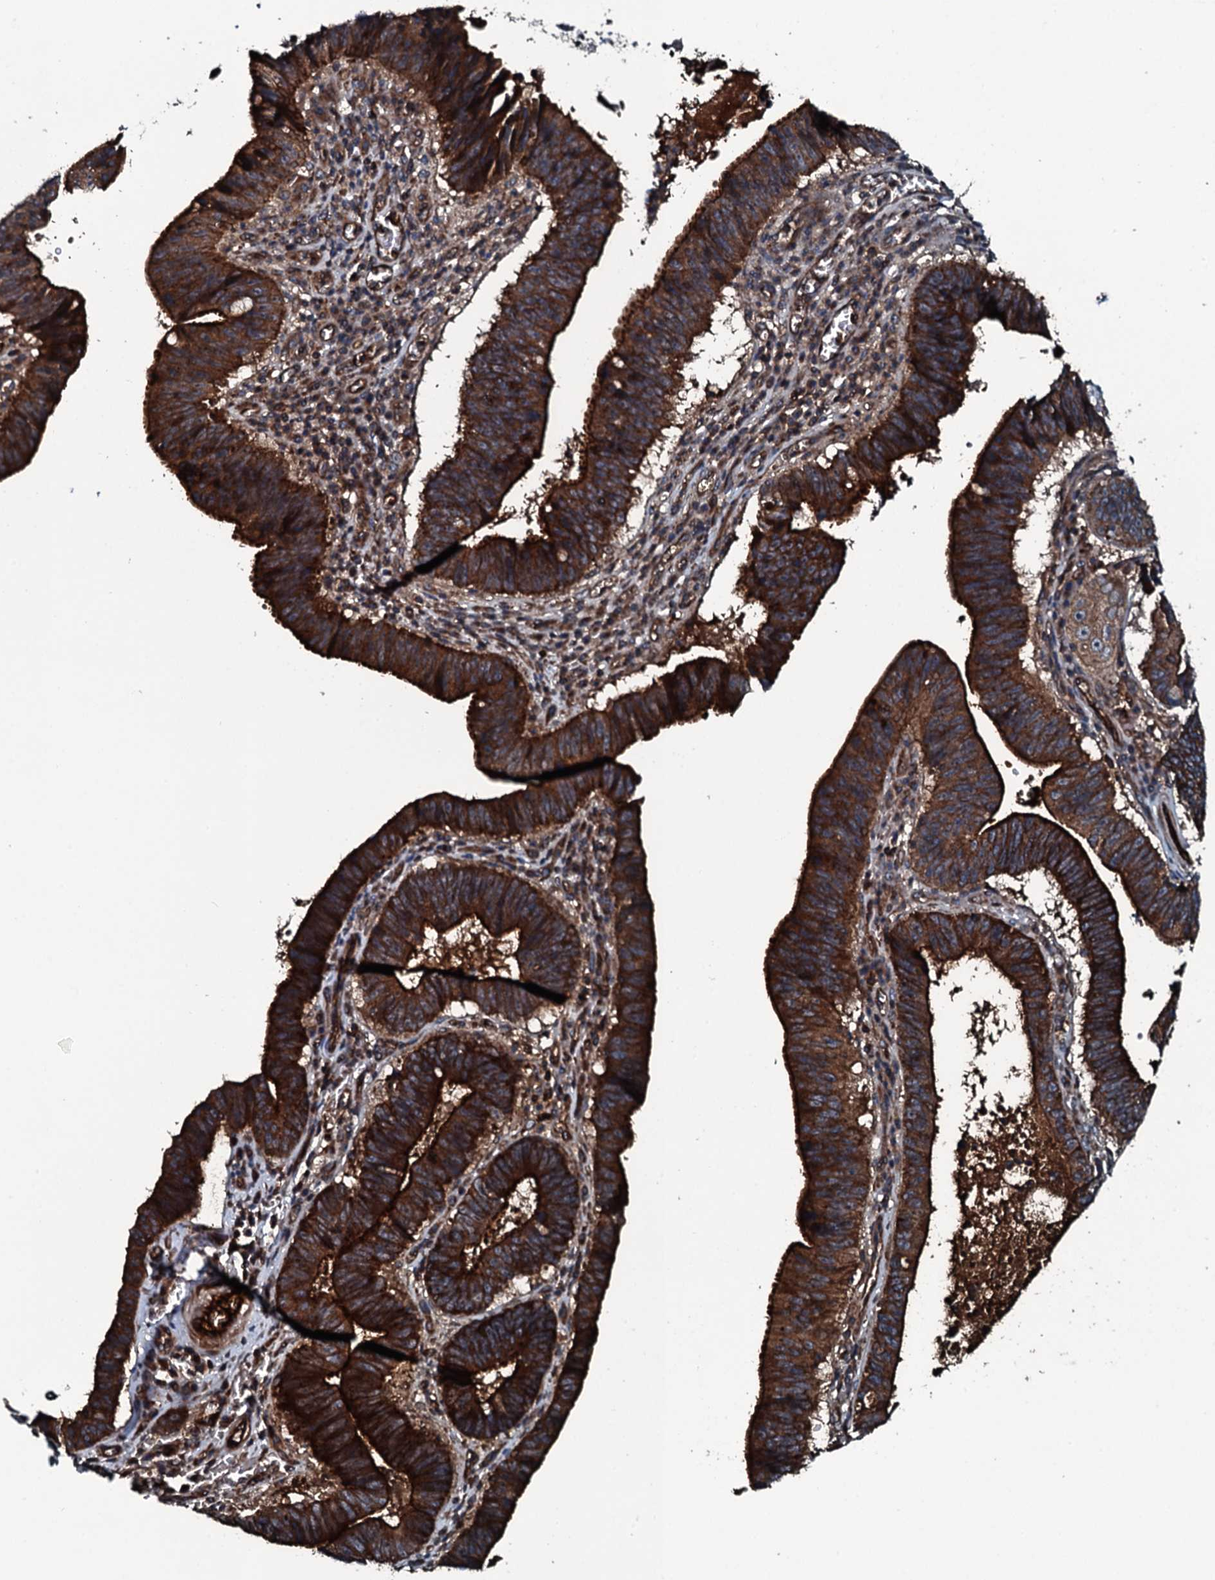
{"staining": {"intensity": "strong", "quantity": ">75%", "location": "cytoplasmic/membranous"}, "tissue": "stomach cancer", "cell_type": "Tumor cells", "image_type": "cancer", "snomed": [{"axis": "morphology", "description": "Adenocarcinoma, NOS"}, {"axis": "topography", "description": "Stomach"}], "caption": "Stomach cancer (adenocarcinoma) stained for a protein (brown) displays strong cytoplasmic/membranous positive staining in about >75% of tumor cells.", "gene": "TRIM7", "patient": {"sex": "male", "age": 59}}